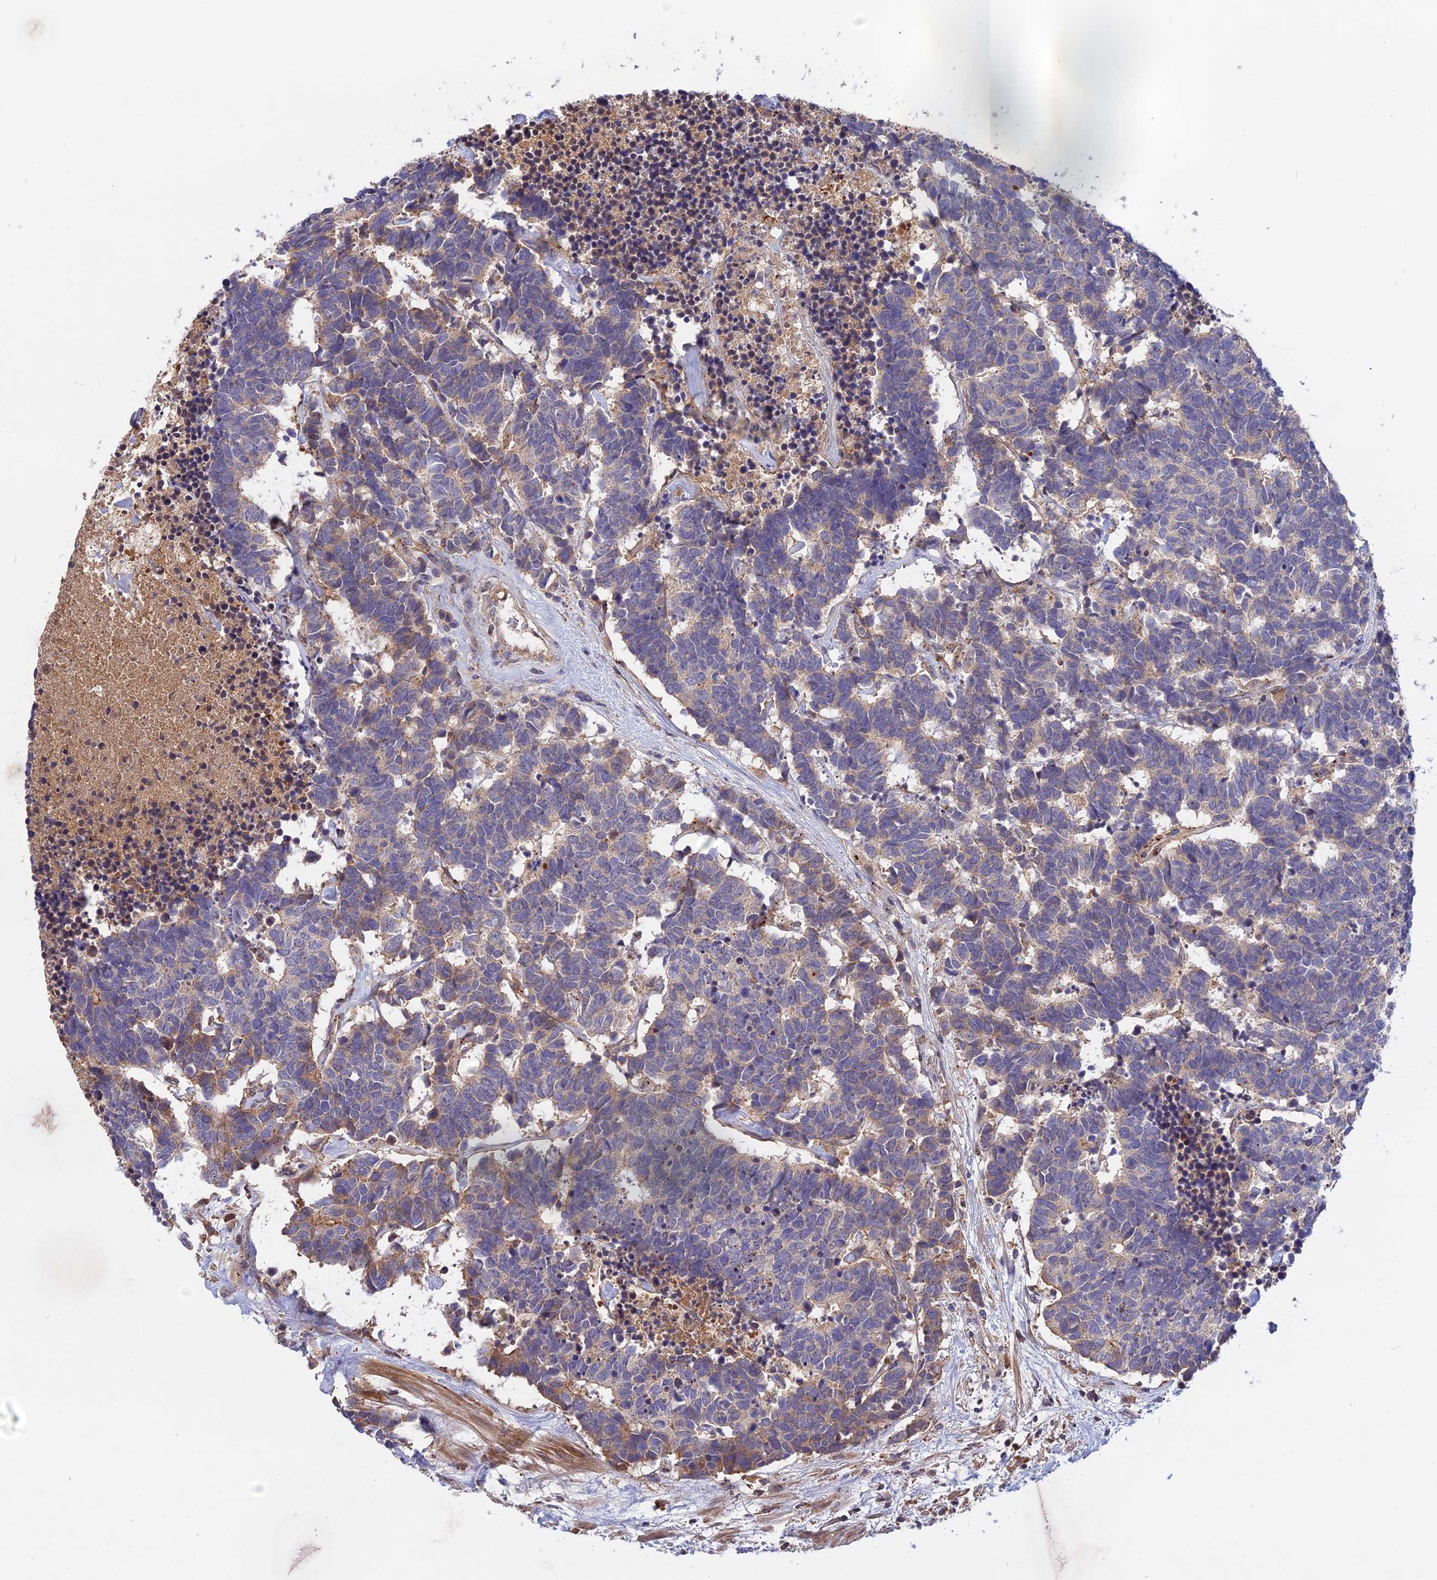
{"staining": {"intensity": "negative", "quantity": "none", "location": "none"}, "tissue": "carcinoid", "cell_type": "Tumor cells", "image_type": "cancer", "snomed": [{"axis": "morphology", "description": "Carcinoma, NOS"}, {"axis": "morphology", "description": "Carcinoid, malignant, NOS"}, {"axis": "topography", "description": "Urinary bladder"}], "caption": "Immunohistochemical staining of carcinoid displays no significant positivity in tumor cells. (DAB (3,3'-diaminobenzidine) IHC, high magnification).", "gene": "ADO", "patient": {"sex": "male", "age": 57}}